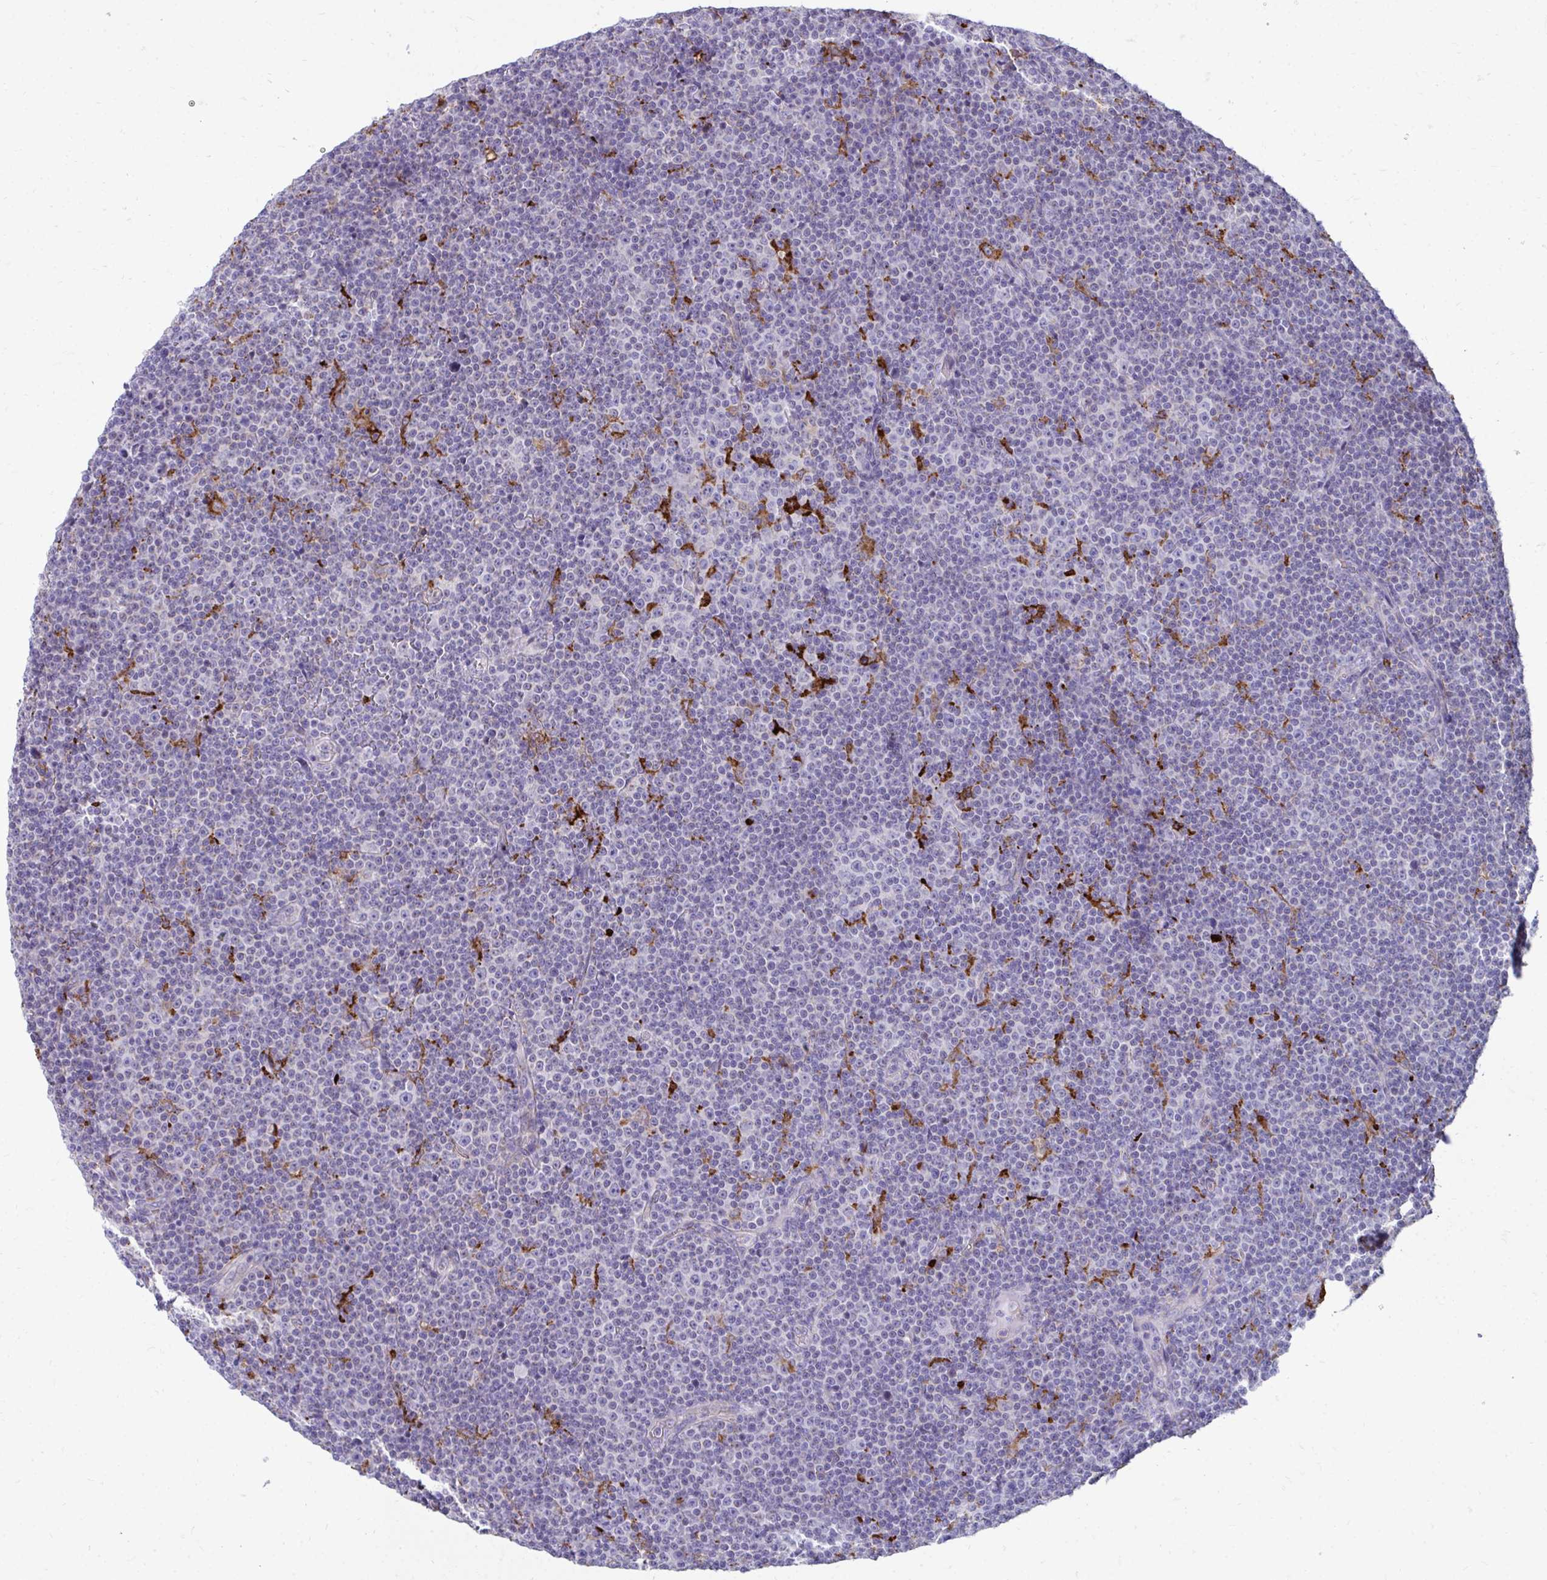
{"staining": {"intensity": "negative", "quantity": "none", "location": "none"}, "tissue": "lymphoma", "cell_type": "Tumor cells", "image_type": "cancer", "snomed": [{"axis": "morphology", "description": "Malignant lymphoma, non-Hodgkin's type, Low grade"}, {"axis": "topography", "description": "Lymph node"}], "caption": "Image shows no protein expression in tumor cells of lymphoma tissue. (DAB (3,3'-diaminobenzidine) IHC visualized using brightfield microscopy, high magnification).", "gene": "CD163", "patient": {"sex": "female", "age": 67}}